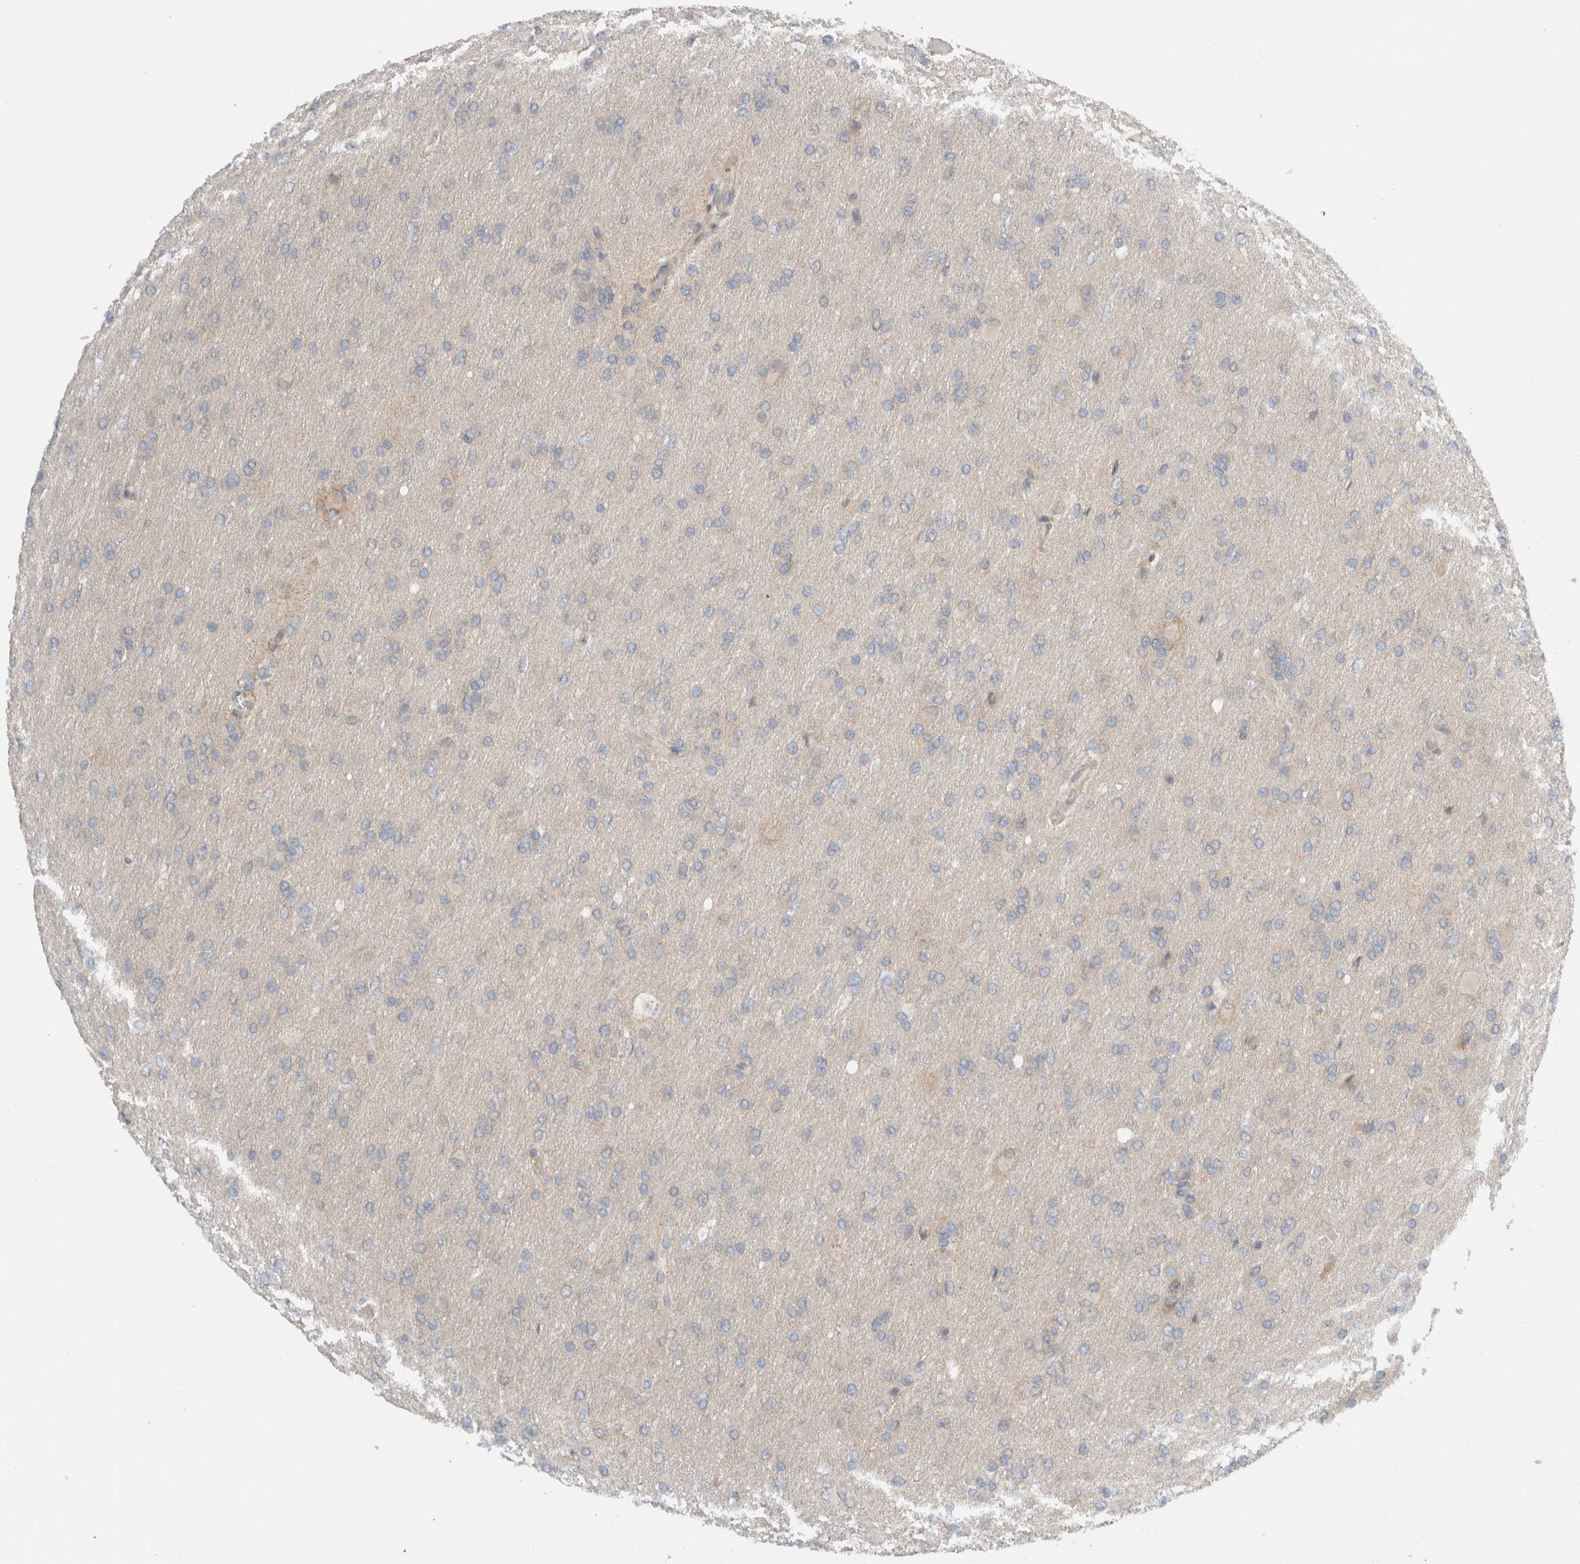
{"staining": {"intensity": "negative", "quantity": "none", "location": "none"}, "tissue": "glioma", "cell_type": "Tumor cells", "image_type": "cancer", "snomed": [{"axis": "morphology", "description": "Glioma, malignant, High grade"}, {"axis": "topography", "description": "Cerebral cortex"}], "caption": "A high-resolution image shows immunohistochemistry staining of glioma, which displays no significant positivity in tumor cells.", "gene": "MPRIP", "patient": {"sex": "female", "age": 36}}